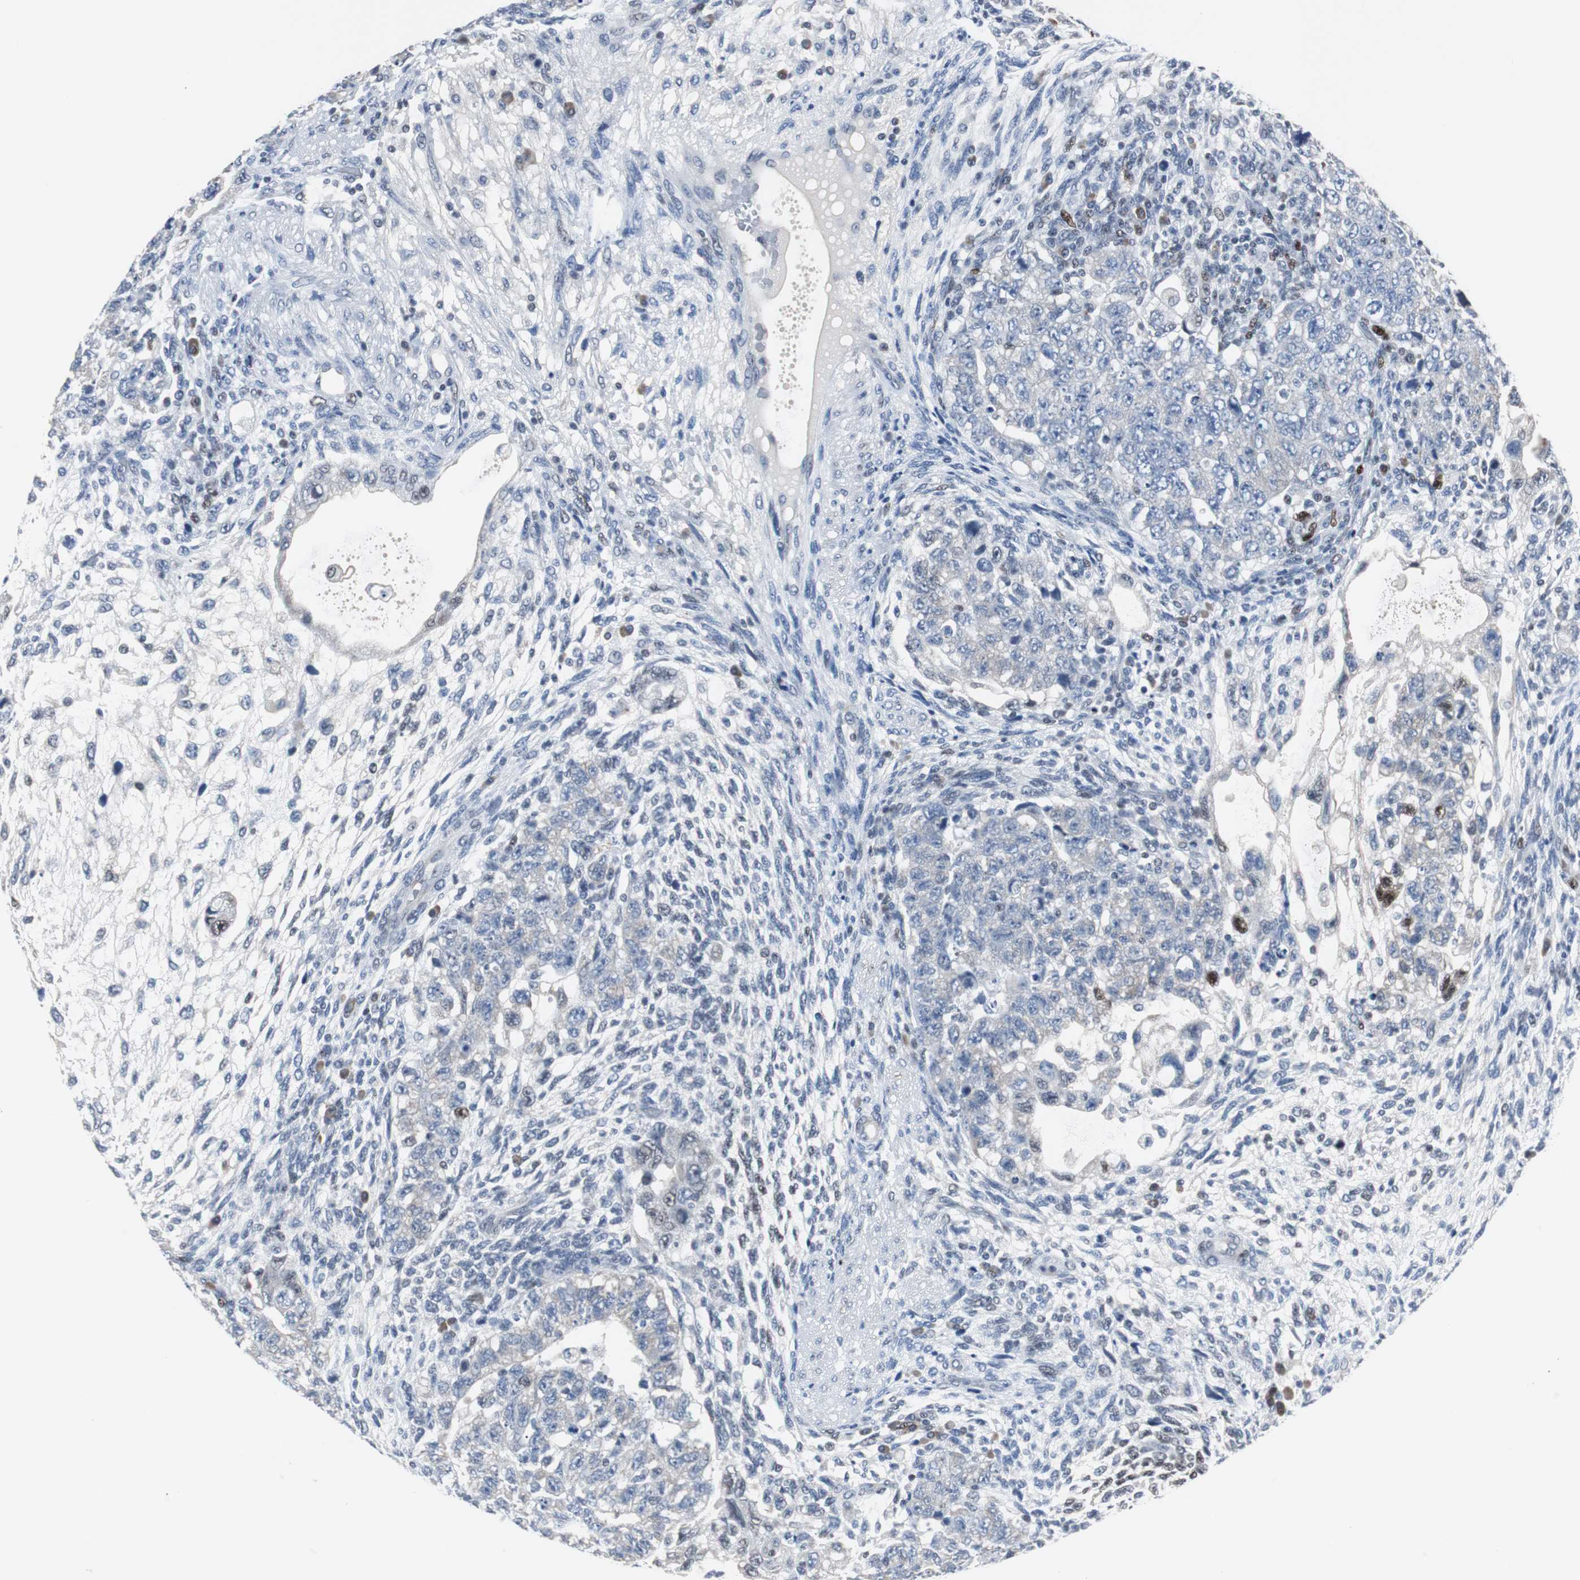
{"staining": {"intensity": "negative", "quantity": "none", "location": "none"}, "tissue": "testis cancer", "cell_type": "Tumor cells", "image_type": "cancer", "snomed": [{"axis": "morphology", "description": "Normal tissue, NOS"}, {"axis": "morphology", "description": "Carcinoma, Embryonal, NOS"}, {"axis": "topography", "description": "Testis"}], "caption": "Immunohistochemical staining of human embryonal carcinoma (testis) reveals no significant expression in tumor cells.", "gene": "ZHX2", "patient": {"sex": "male", "age": 36}}